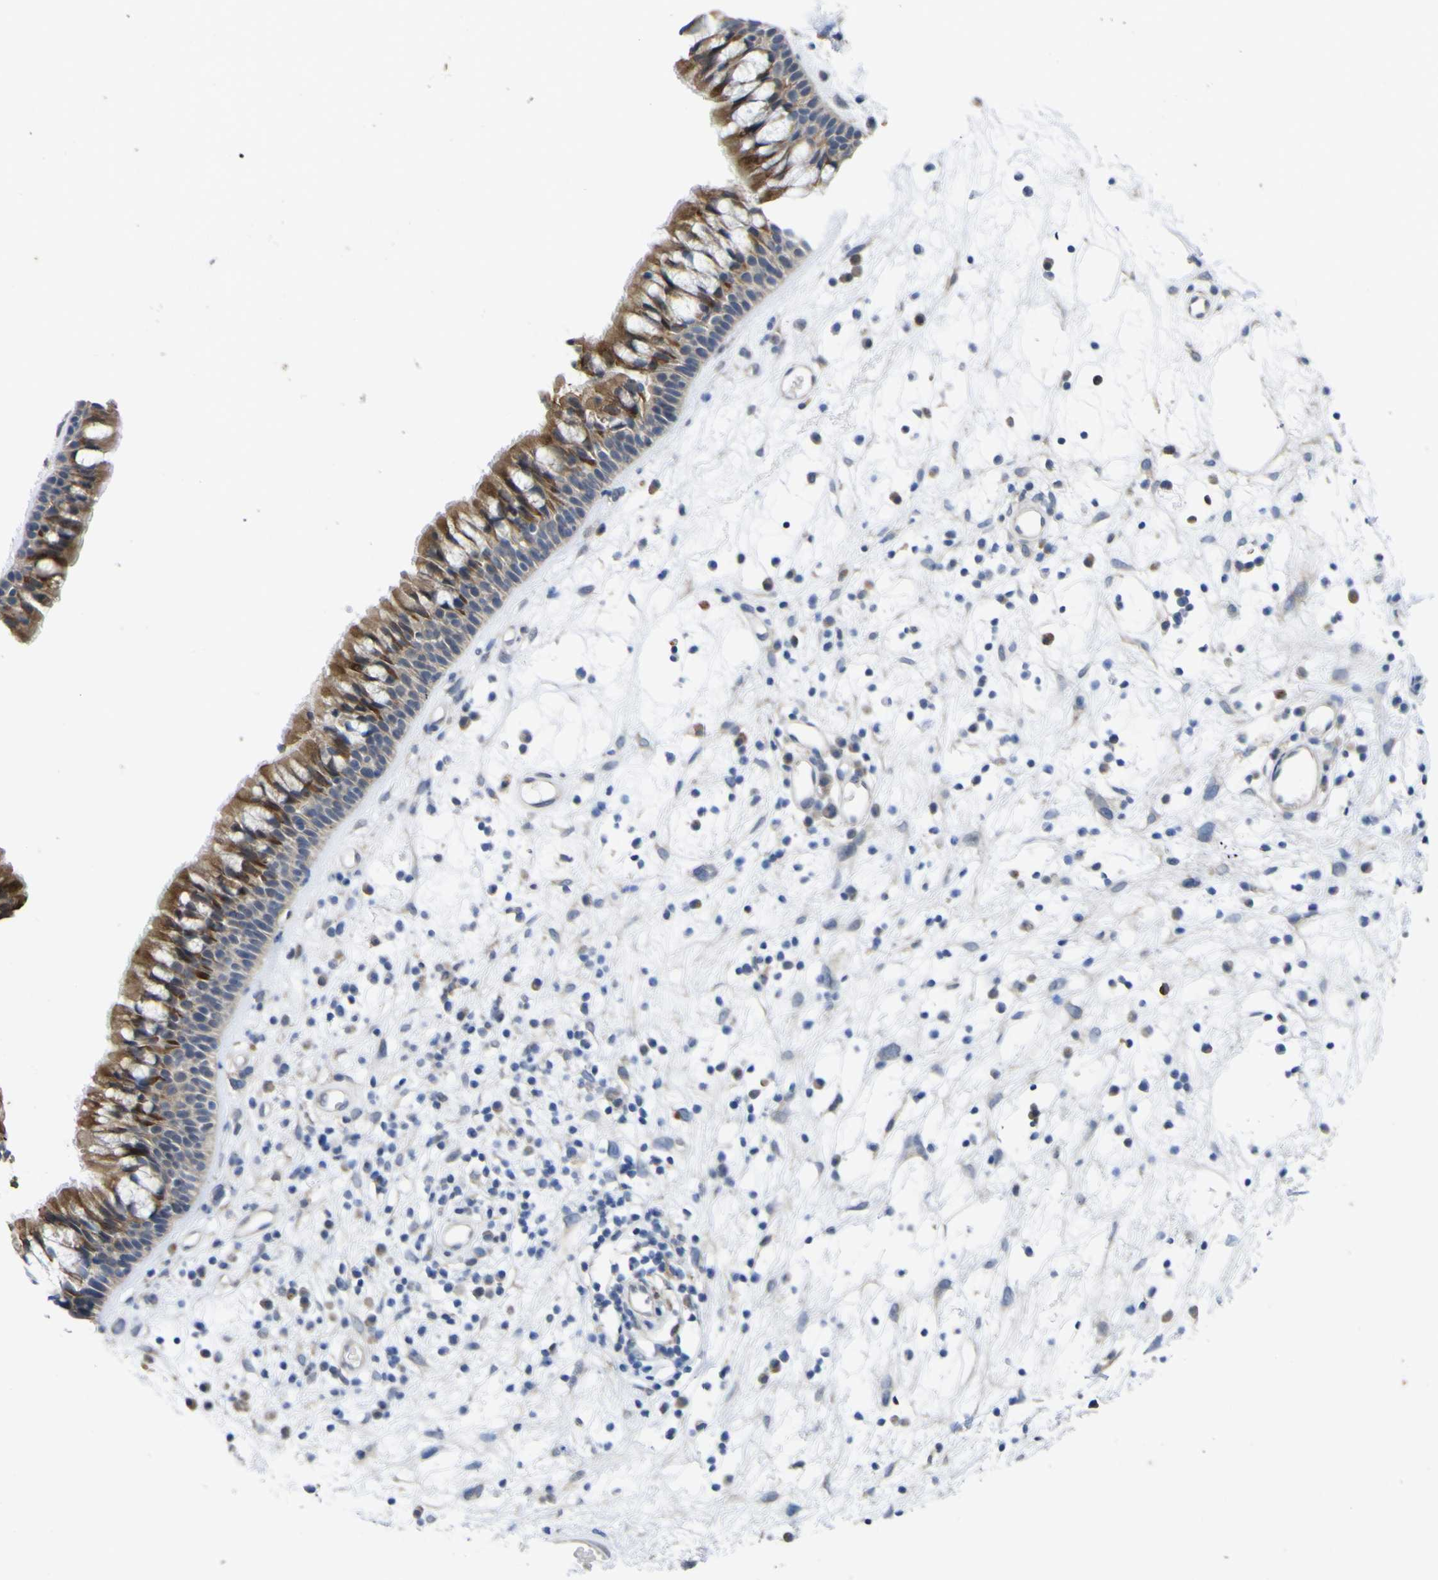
{"staining": {"intensity": "moderate", "quantity": ">75%", "location": "cytoplasmic/membranous"}, "tissue": "nasopharynx", "cell_type": "Respiratory epithelial cells", "image_type": "normal", "snomed": [{"axis": "morphology", "description": "Normal tissue, NOS"}, {"axis": "morphology", "description": "Inflammation, NOS"}, {"axis": "topography", "description": "Nasopharynx"}], "caption": "DAB (3,3'-diaminobenzidine) immunohistochemical staining of unremarkable nasopharynx demonstrates moderate cytoplasmic/membranous protein staining in about >75% of respiratory epithelial cells. (DAB = brown stain, brightfield microscopy at high magnification).", "gene": "TNFRSF11A", "patient": {"sex": "male", "age": 48}}